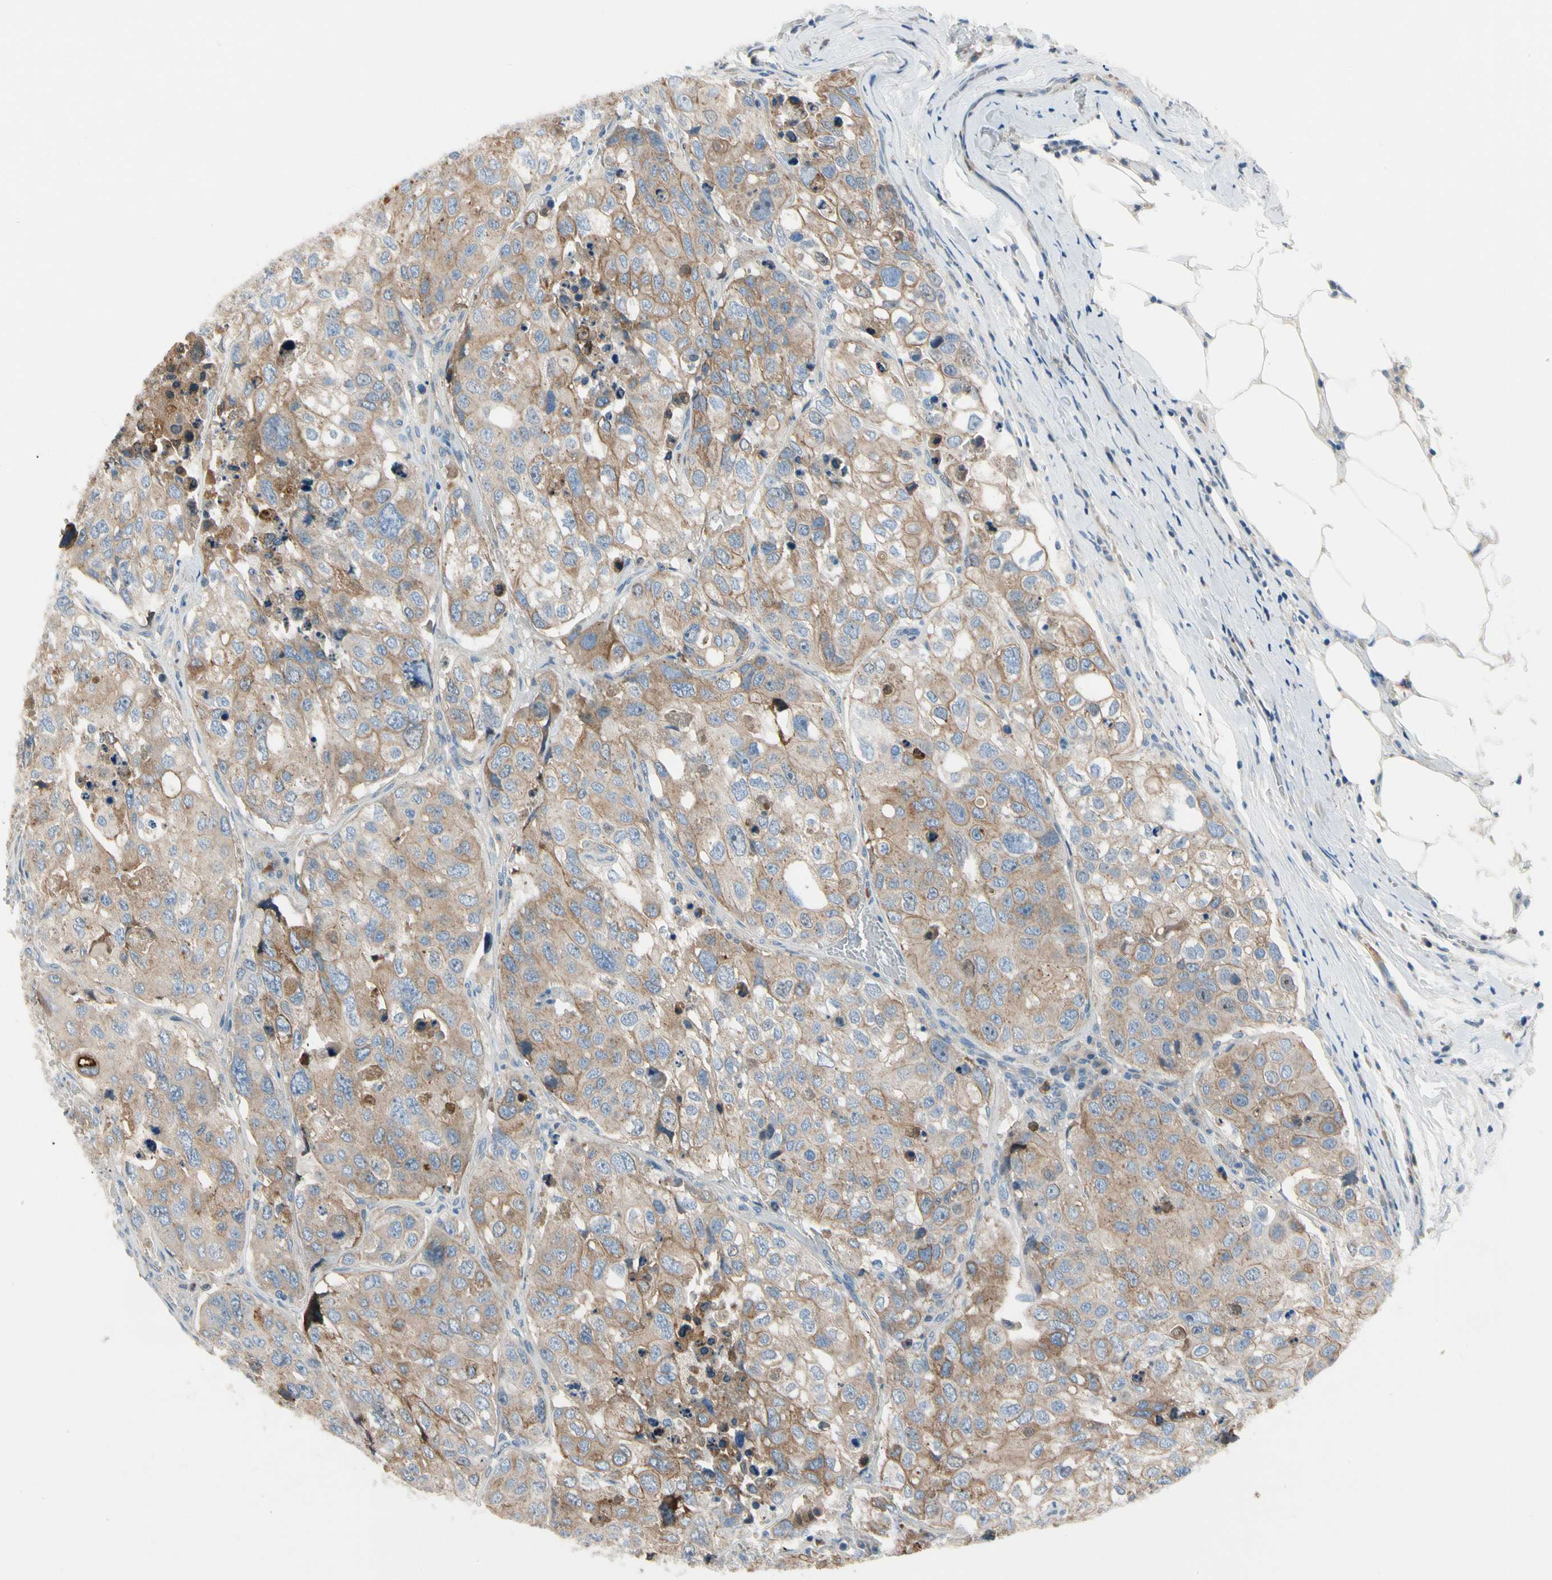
{"staining": {"intensity": "weak", "quantity": ">75%", "location": "cytoplasmic/membranous"}, "tissue": "urothelial cancer", "cell_type": "Tumor cells", "image_type": "cancer", "snomed": [{"axis": "morphology", "description": "Urothelial carcinoma, High grade"}, {"axis": "topography", "description": "Lymph node"}, {"axis": "topography", "description": "Urinary bladder"}], "caption": "Immunohistochemistry (IHC) image of neoplastic tissue: urothelial cancer stained using immunohistochemistry exhibits low levels of weak protein expression localized specifically in the cytoplasmic/membranous of tumor cells, appearing as a cytoplasmic/membranous brown color.", "gene": "HJURP", "patient": {"sex": "male", "age": 51}}